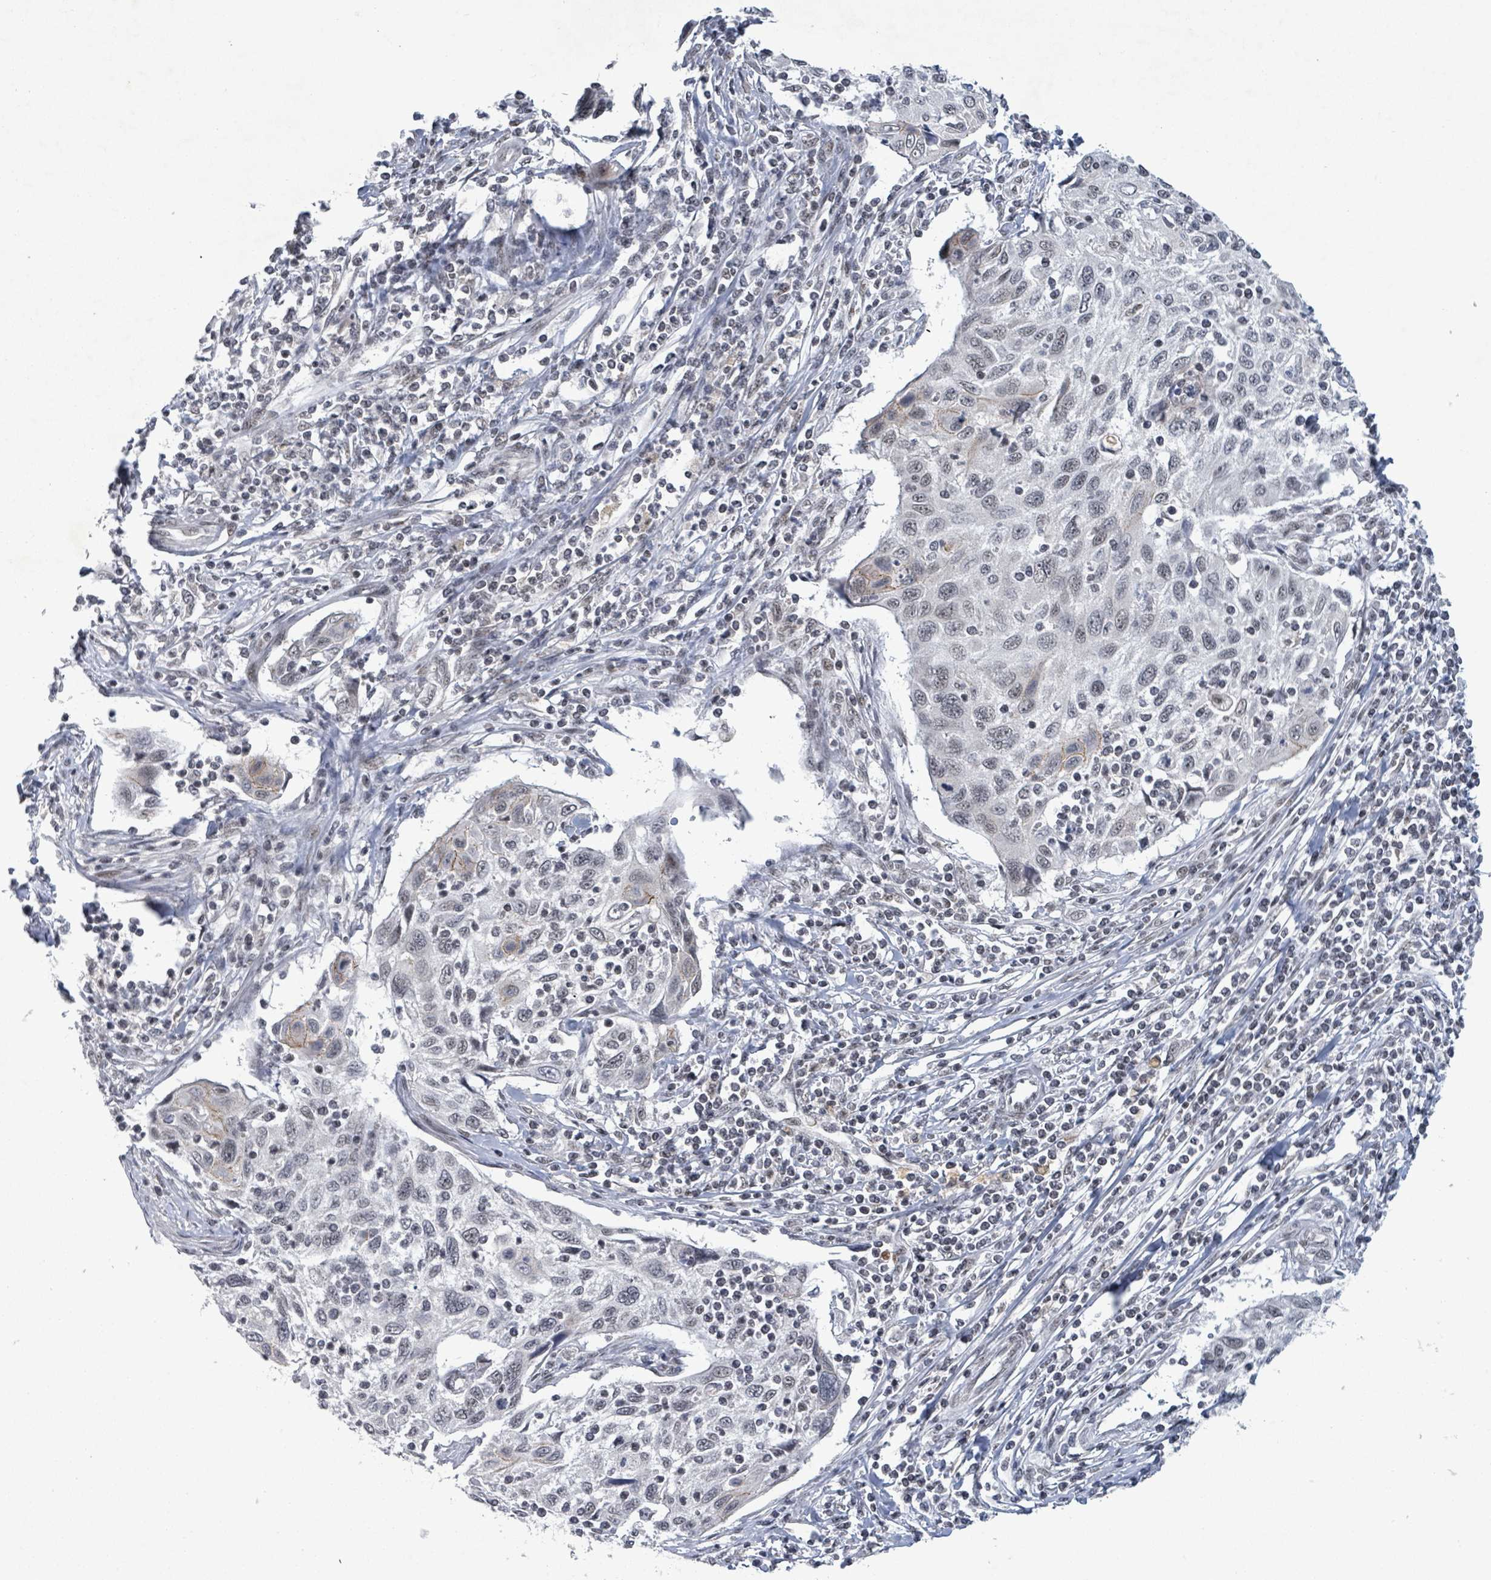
{"staining": {"intensity": "negative", "quantity": "none", "location": "none"}, "tissue": "cervical cancer", "cell_type": "Tumor cells", "image_type": "cancer", "snomed": [{"axis": "morphology", "description": "Squamous cell carcinoma, NOS"}, {"axis": "topography", "description": "Cervix"}], "caption": "Tumor cells are negative for brown protein staining in cervical cancer (squamous cell carcinoma). The staining was performed using DAB to visualize the protein expression in brown, while the nuclei were stained in blue with hematoxylin (Magnification: 20x).", "gene": "BANP", "patient": {"sex": "female", "age": 70}}